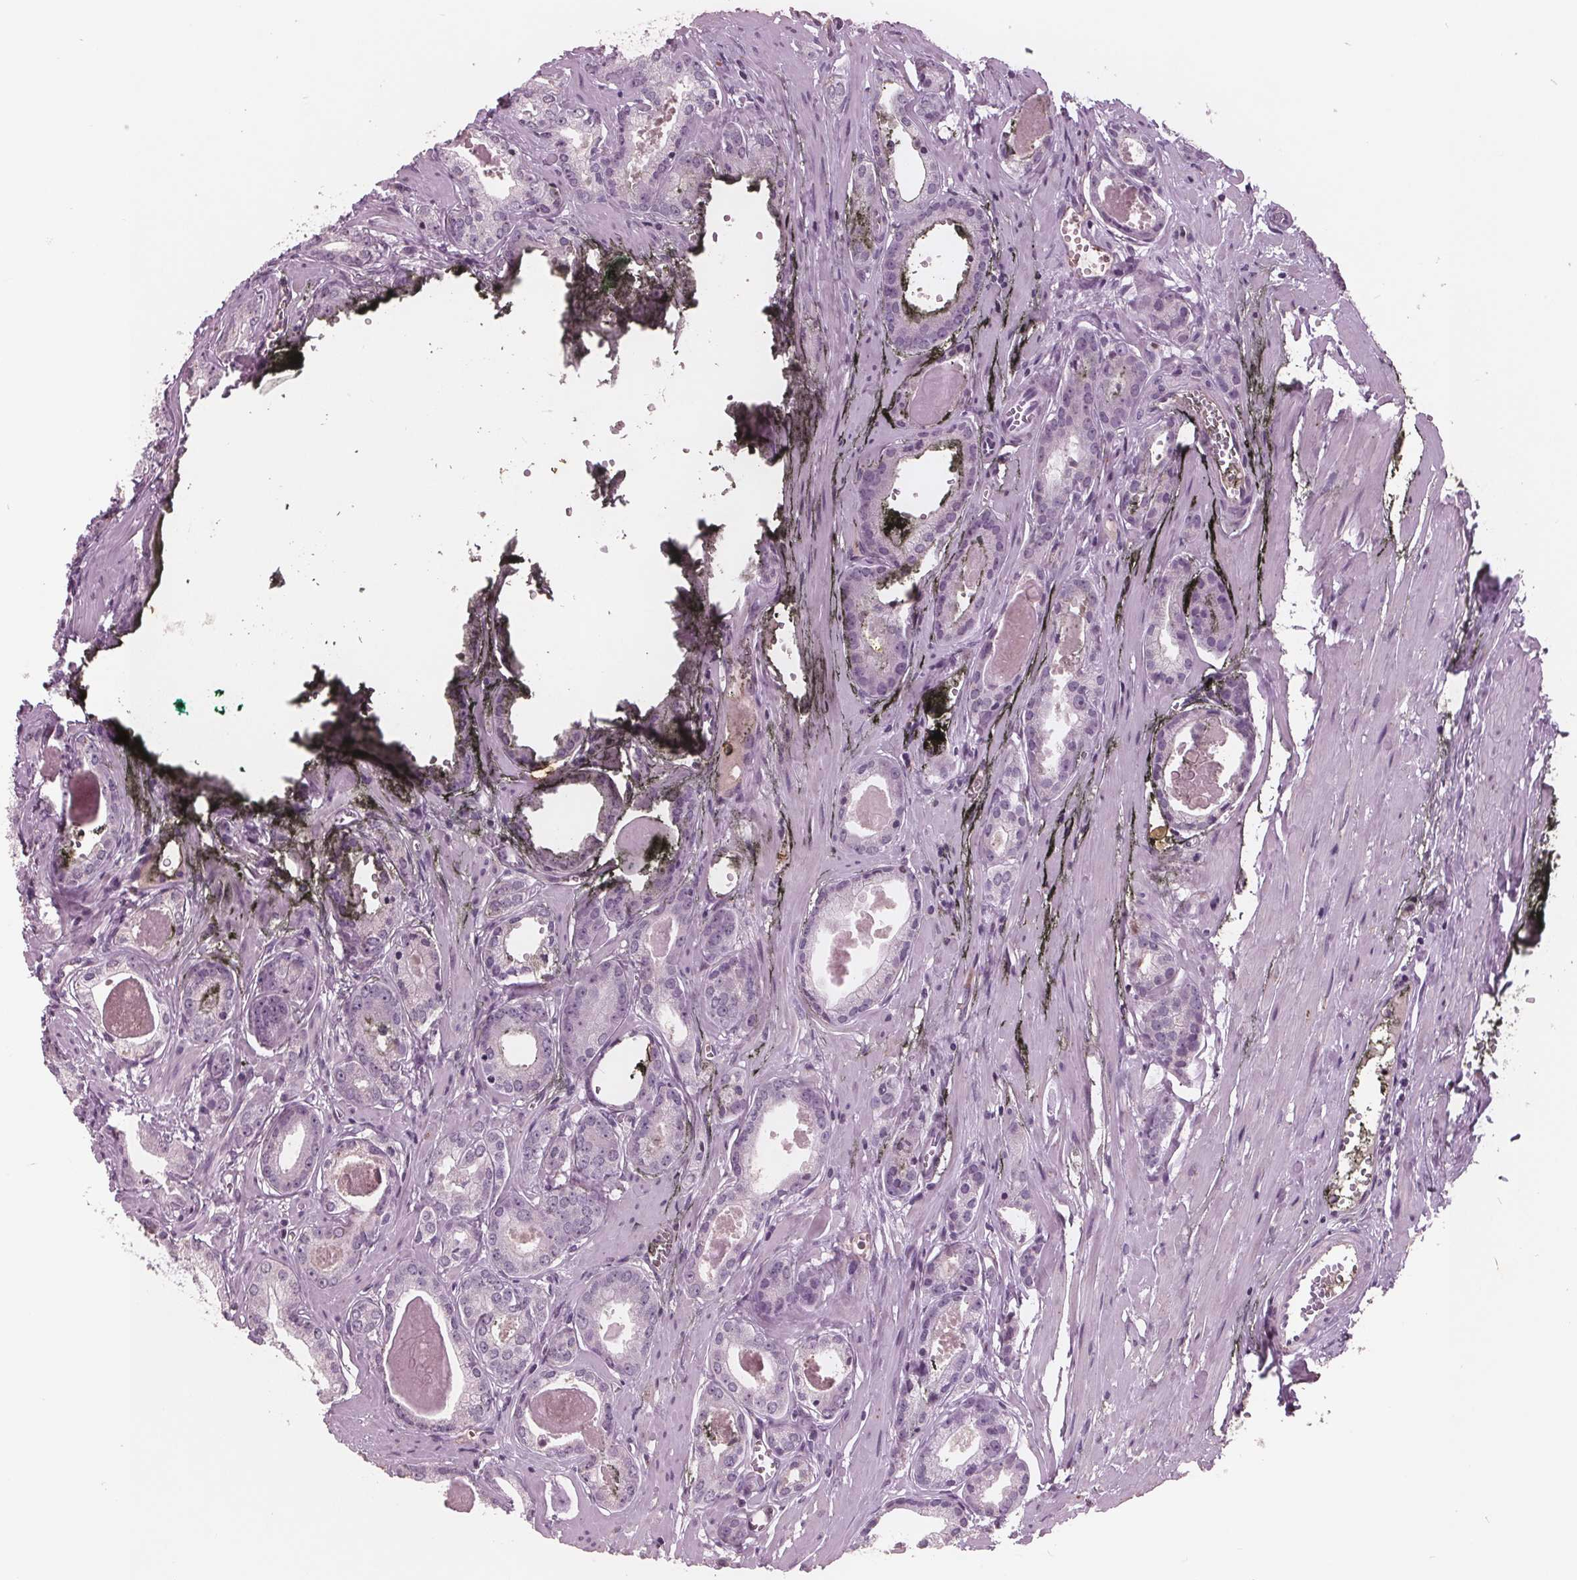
{"staining": {"intensity": "negative", "quantity": "none", "location": "none"}, "tissue": "prostate cancer", "cell_type": "Tumor cells", "image_type": "cancer", "snomed": [{"axis": "morphology", "description": "Adenocarcinoma, NOS"}, {"axis": "morphology", "description": "Adenocarcinoma, Low grade"}, {"axis": "topography", "description": "Prostate"}], "caption": "This is an immunohistochemistry photomicrograph of human prostate cancer. There is no staining in tumor cells.", "gene": "PTPN14", "patient": {"sex": "male", "age": 64}}